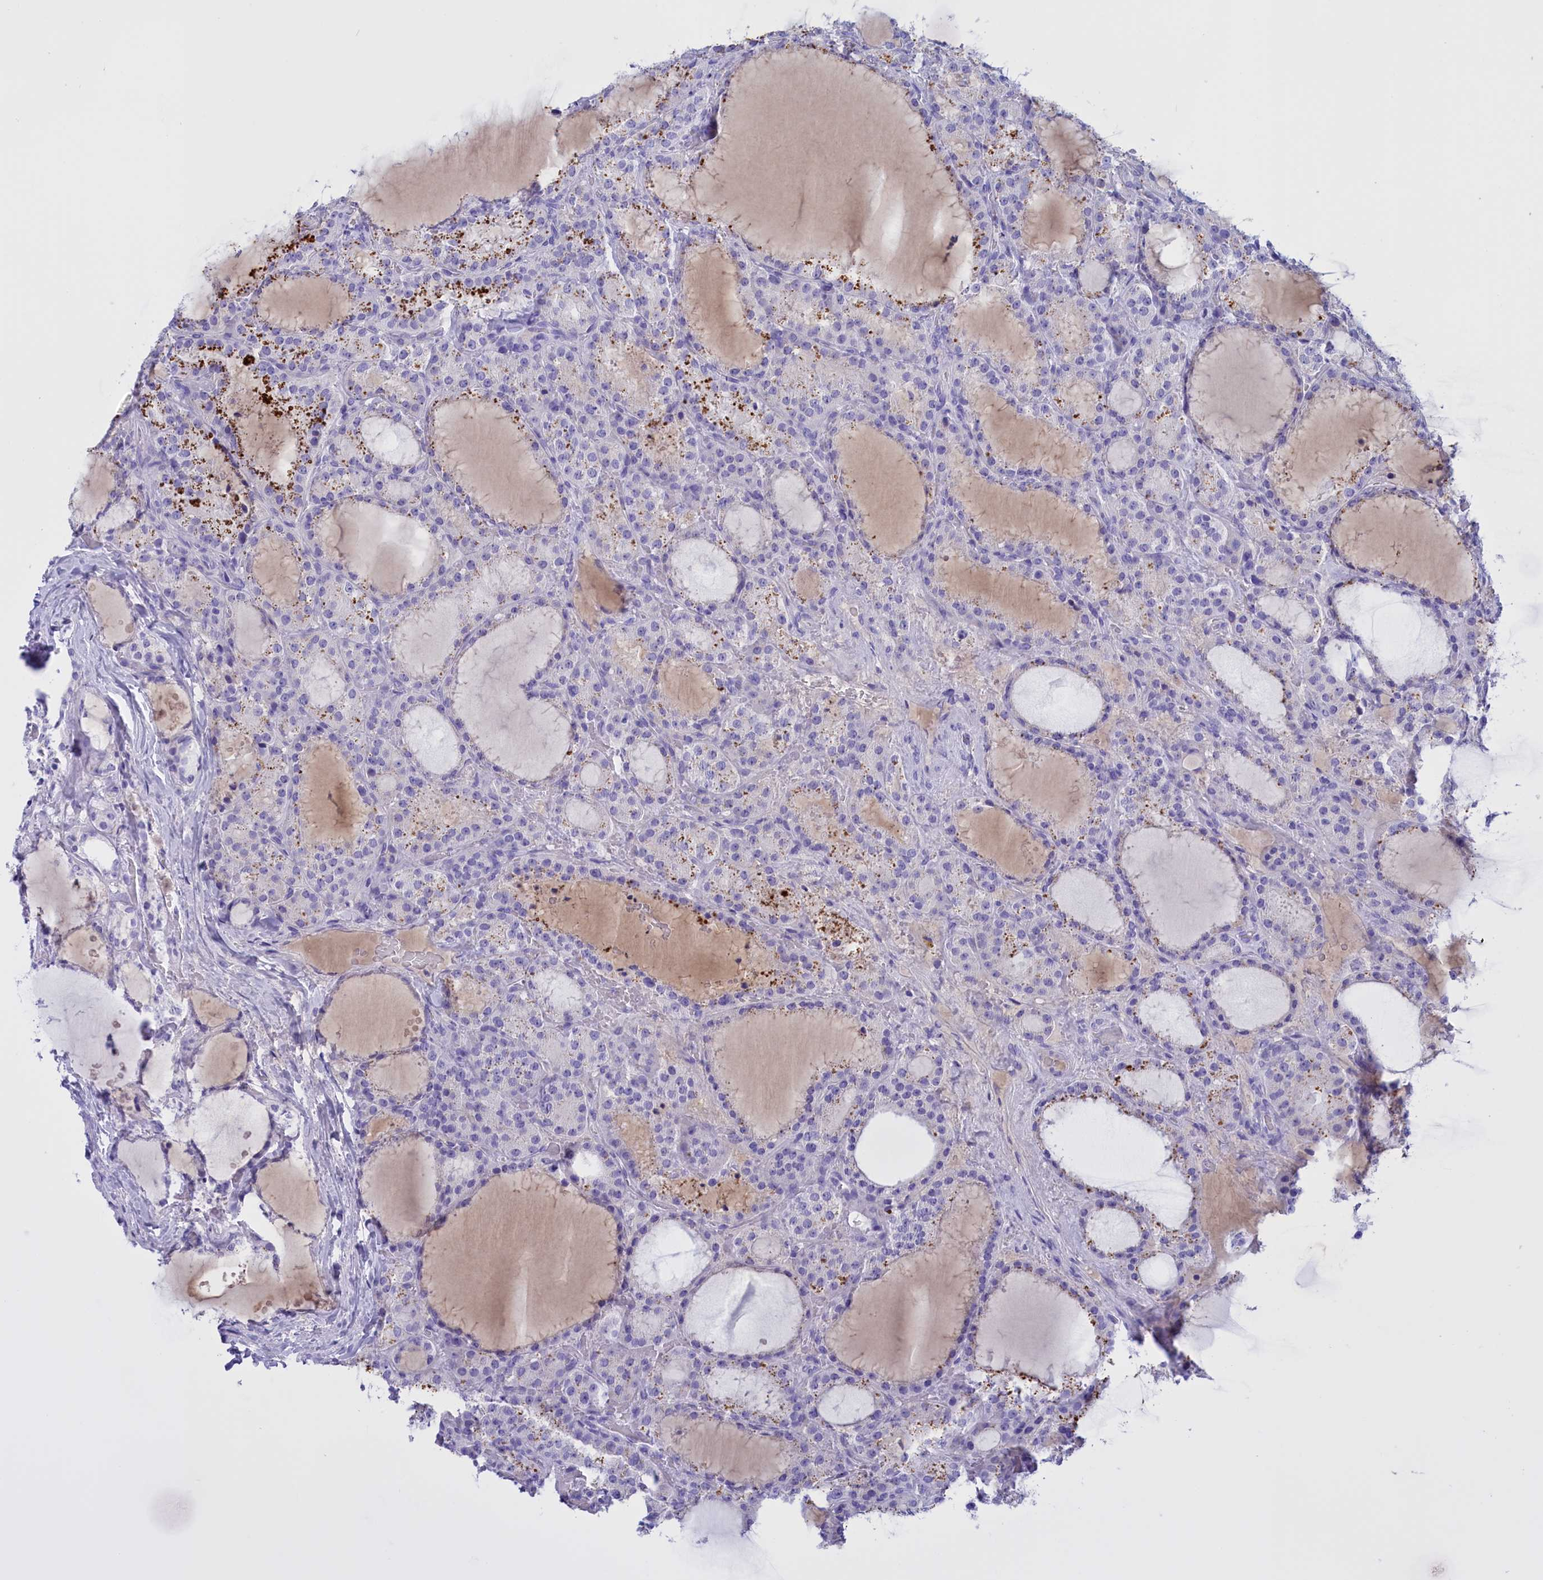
{"staining": {"intensity": "negative", "quantity": "none", "location": "none"}, "tissue": "thyroid cancer", "cell_type": "Tumor cells", "image_type": "cancer", "snomed": [{"axis": "morphology", "description": "Papillary adenocarcinoma, NOS"}, {"axis": "topography", "description": "Thyroid gland"}], "caption": "The immunohistochemistry (IHC) histopathology image has no significant staining in tumor cells of papillary adenocarcinoma (thyroid) tissue.", "gene": "PROK2", "patient": {"sex": "male", "age": 77}}